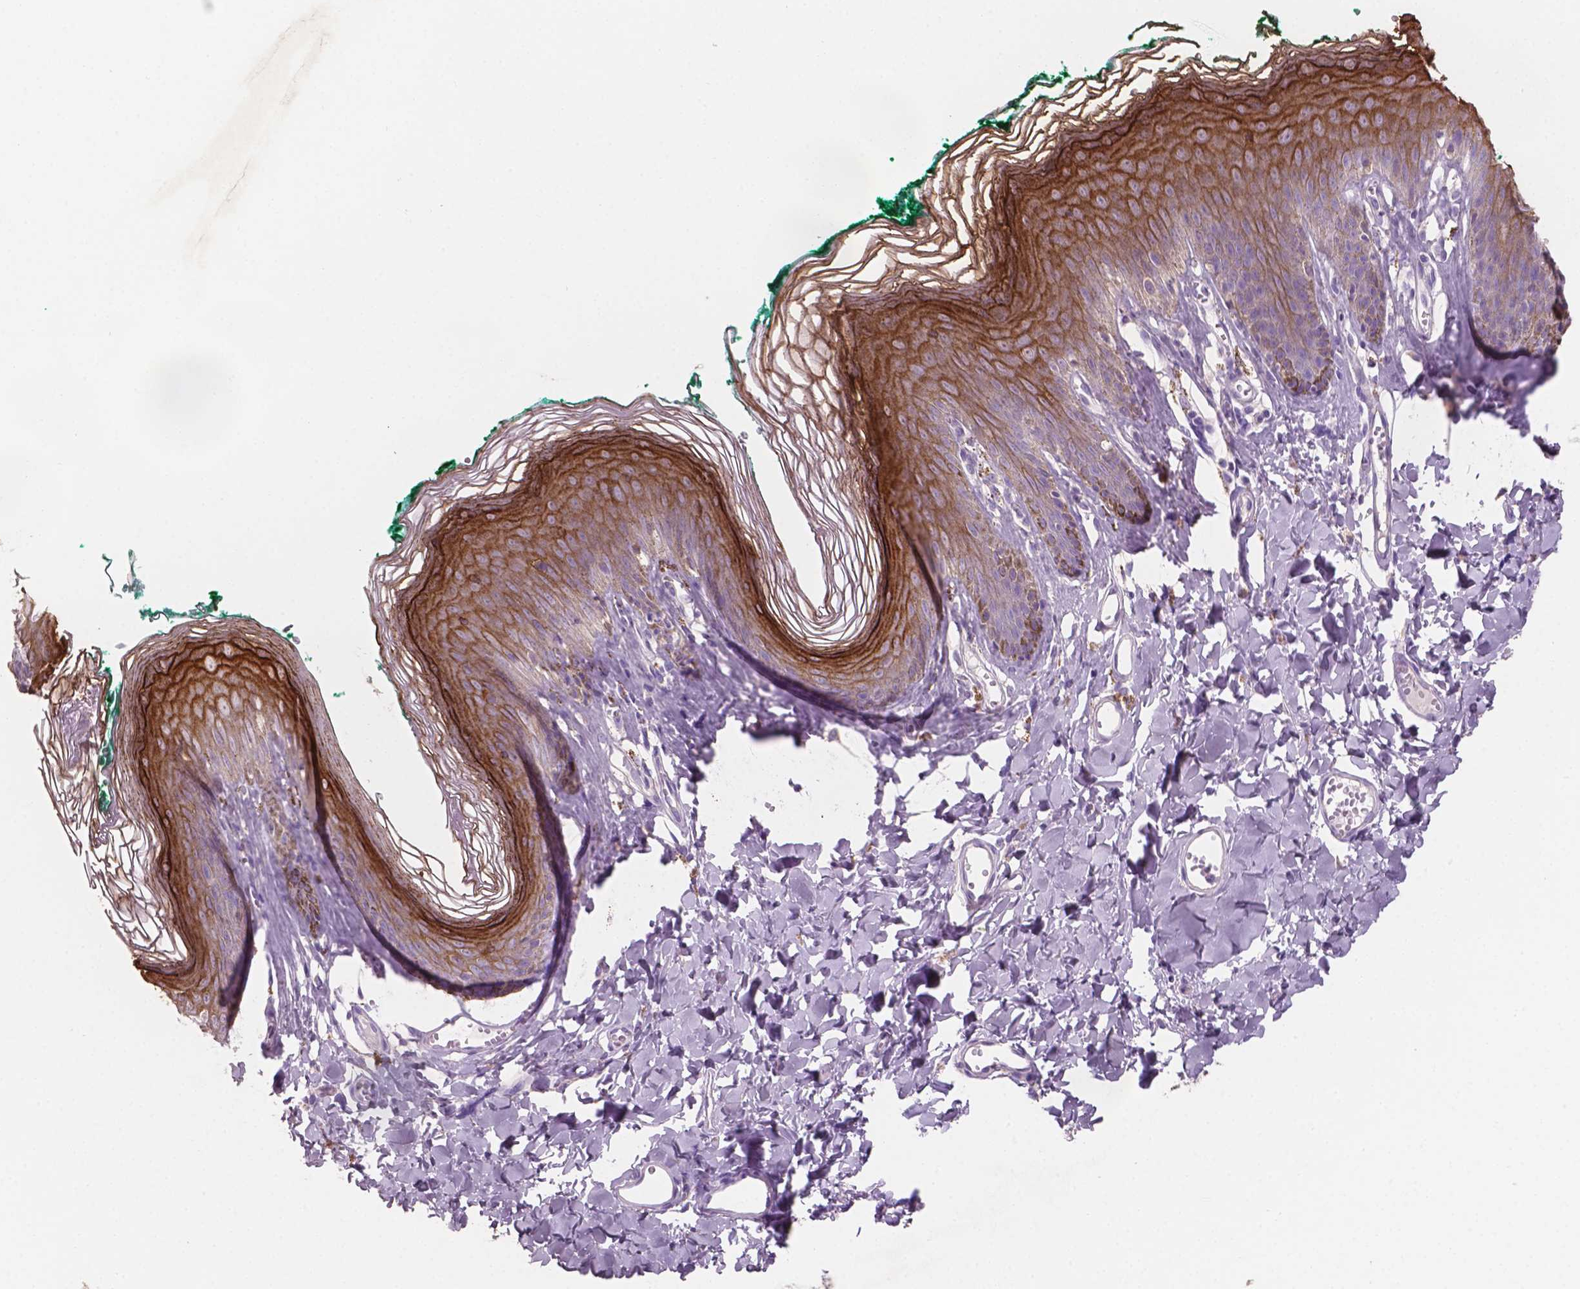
{"staining": {"intensity": "strong", "quantity": "<25%", "location": "cytoplasmic/membranous"}, "tissue": "skin", "cell_type": "Epidermal cells", "image_type": "normal", "snomed": [{"axis": "morphology", "description": "Normal tissue, NOS"}, {"axis": "topography", "description": "Vulva"}, {"axis": "topography", "description": "Peripheral nerve tissue"}], "caption": "IHC (DAB (3,3'-diaminobenzidine)) staining of benign skin exhibits strong cytoplasmic/membranous protein positivity in approximately <25% of epidermal cells.", "gene": "SBSN", "patient": {"sex": "female", "age": 66}}